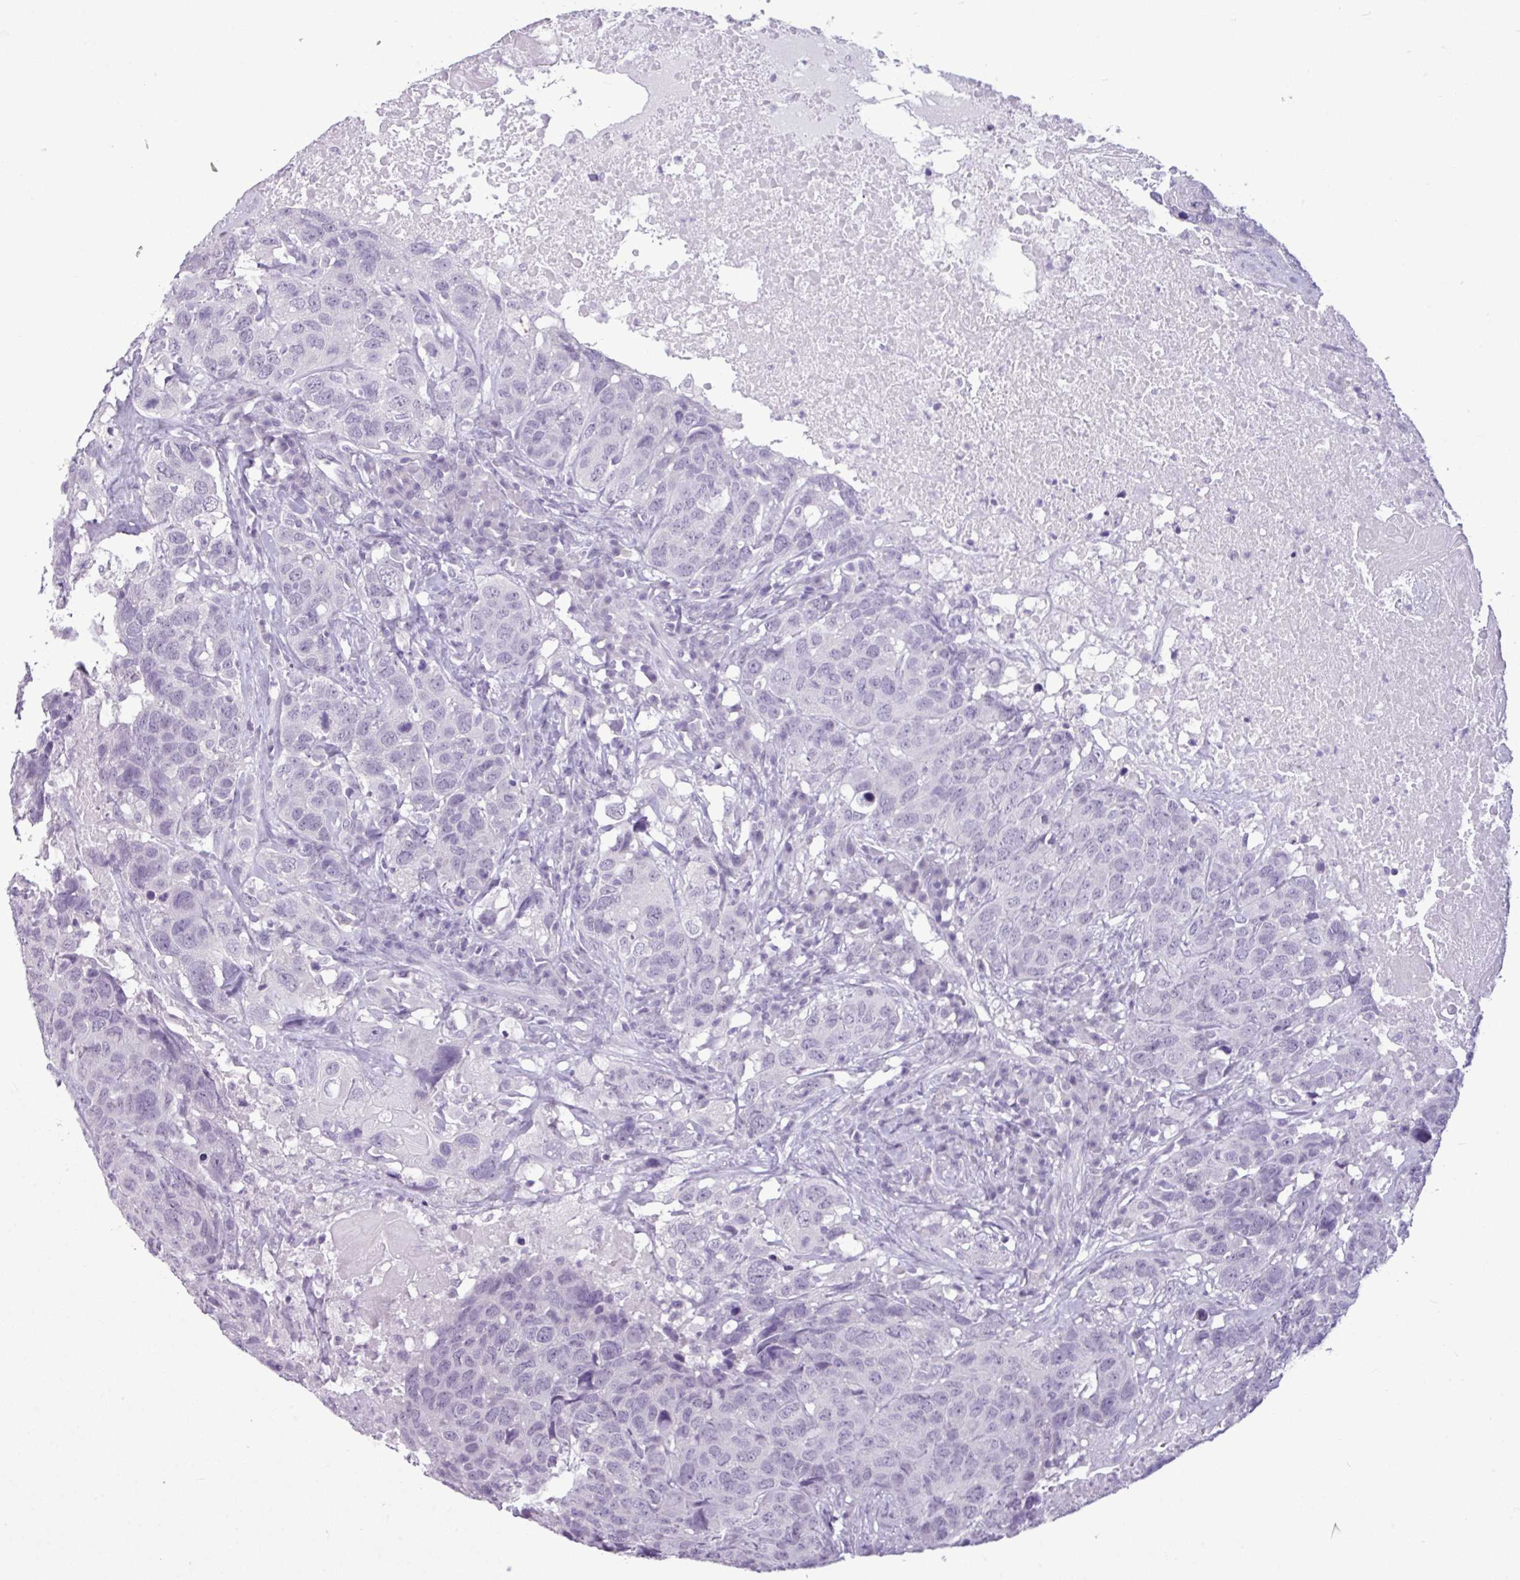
{"staining": {"intensity": "negative", "quantity": "none", "location": "none"}, "tissue": "head and neck cancer", "cell_type": "Tumor cells", "image_type": "cancer", "snomed": [{"axis": "morphology", "description": "Squamous cell carcinoma, NOS"}, {"axis": "topography", "description": "Head-Neck"}], "caption": "Immunohistochemistry (IHC) micrograph of neoplastic tissue: human squamous cell carcinoma (head and neck) stained with DAB reveals no significant protein positivity in tumor cells. Brightfield microscopy of immunohistochemistry (IHC) stained with DAB (3,3'-diaminobenzidine) (brown) and hematoxylin (blue), captured at high magnification.", "gene": "AMY2A", "patient": {"sex": "male", "age": 66}}